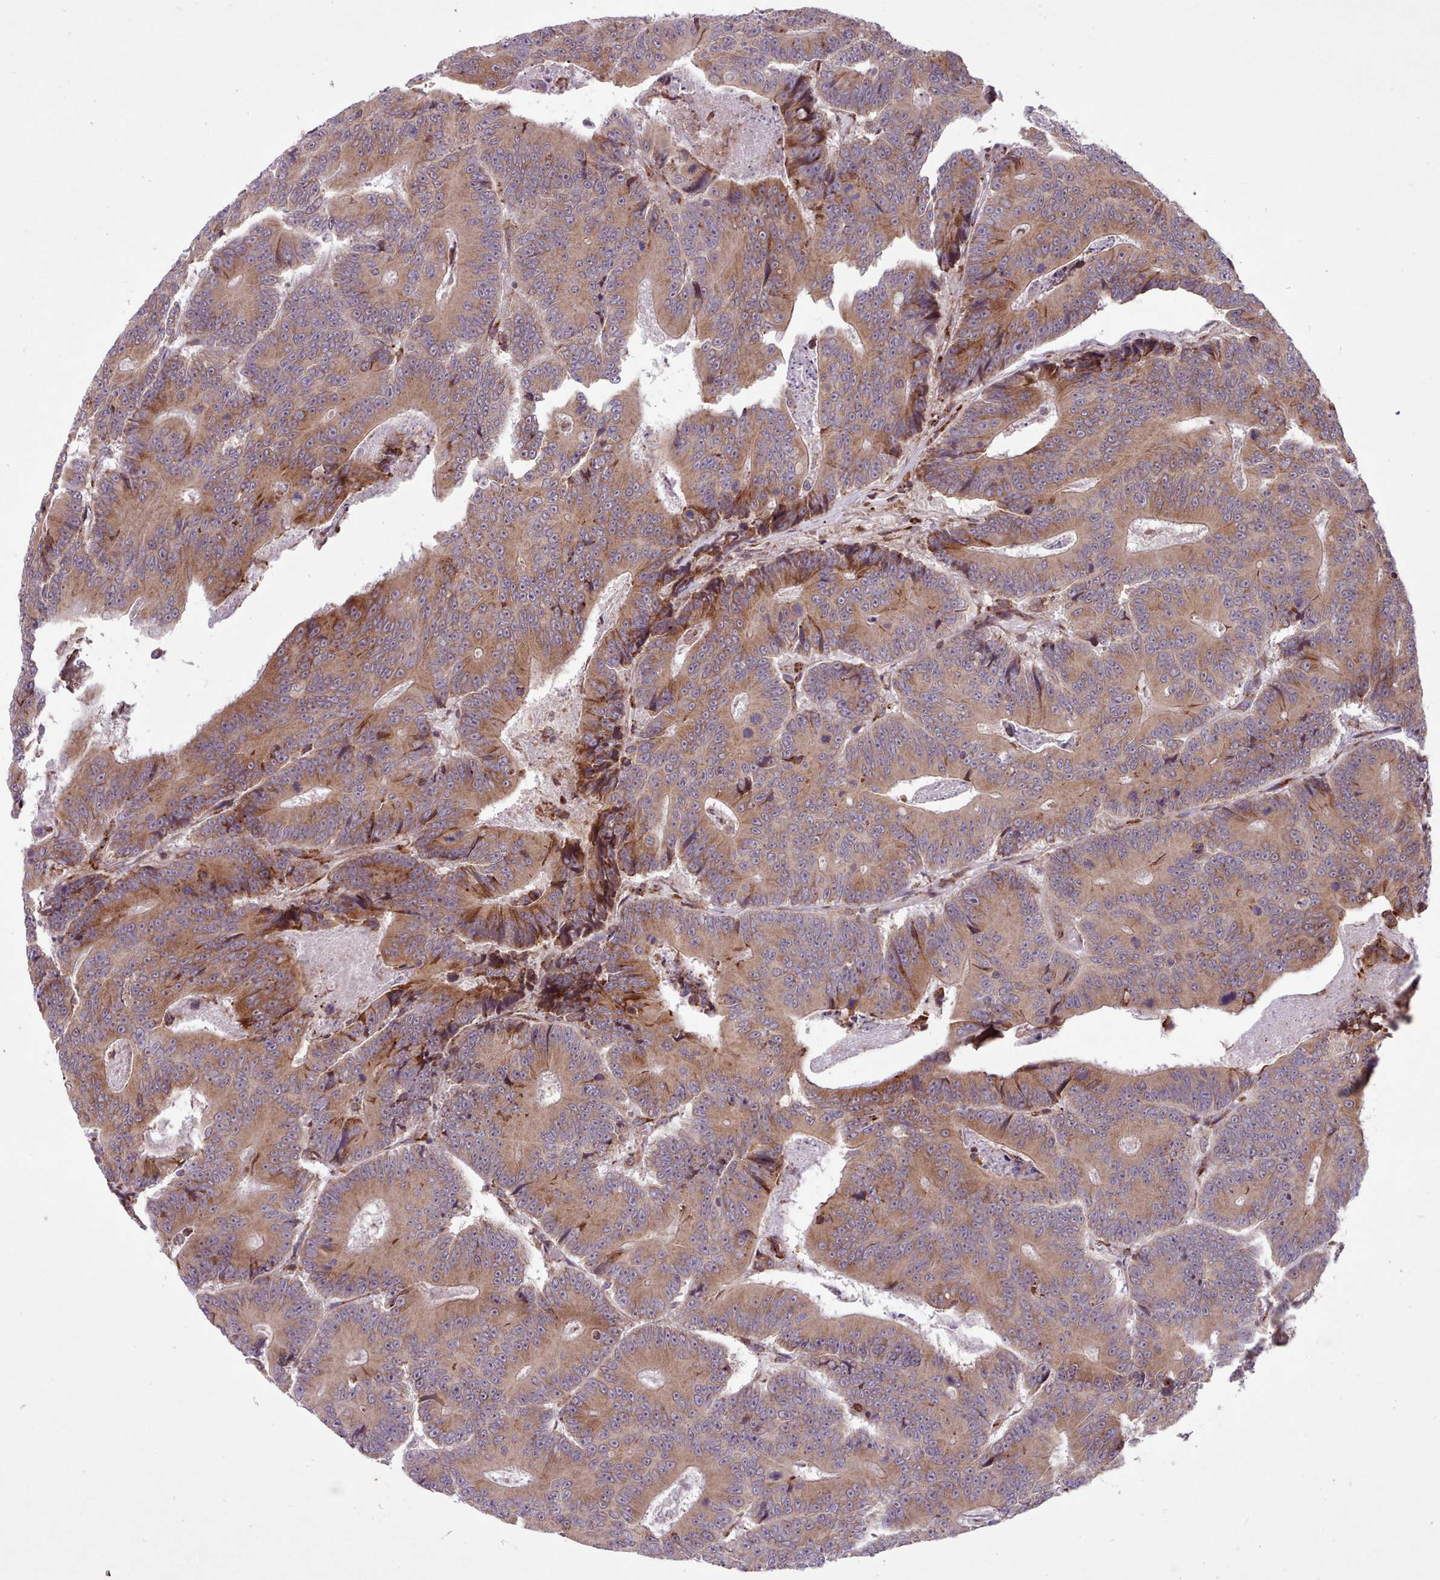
{"staining": {"intensity": "moderate", "quantity": ">75%", "location": "cytoplasmic/membranous"}, "tissue": "colorectal cancer", "cell_type": "Tumor cells", "image_type": "cancer", "snomed": [{"axis": "morphology", "description": "Adenocarcinoma, NOS"}, {"axis": "topography", "description": "Colon"}], "caption": "The image demonstrates immunohistochemical staining of colorectal cancer (adenocarcinoma). There is moderate cytoplasmic/membranous positivity is appreciated in approximately >75% of tumor cells.", "gene": "TTLL3", "patient": {"sex": "male", "age": 83}}